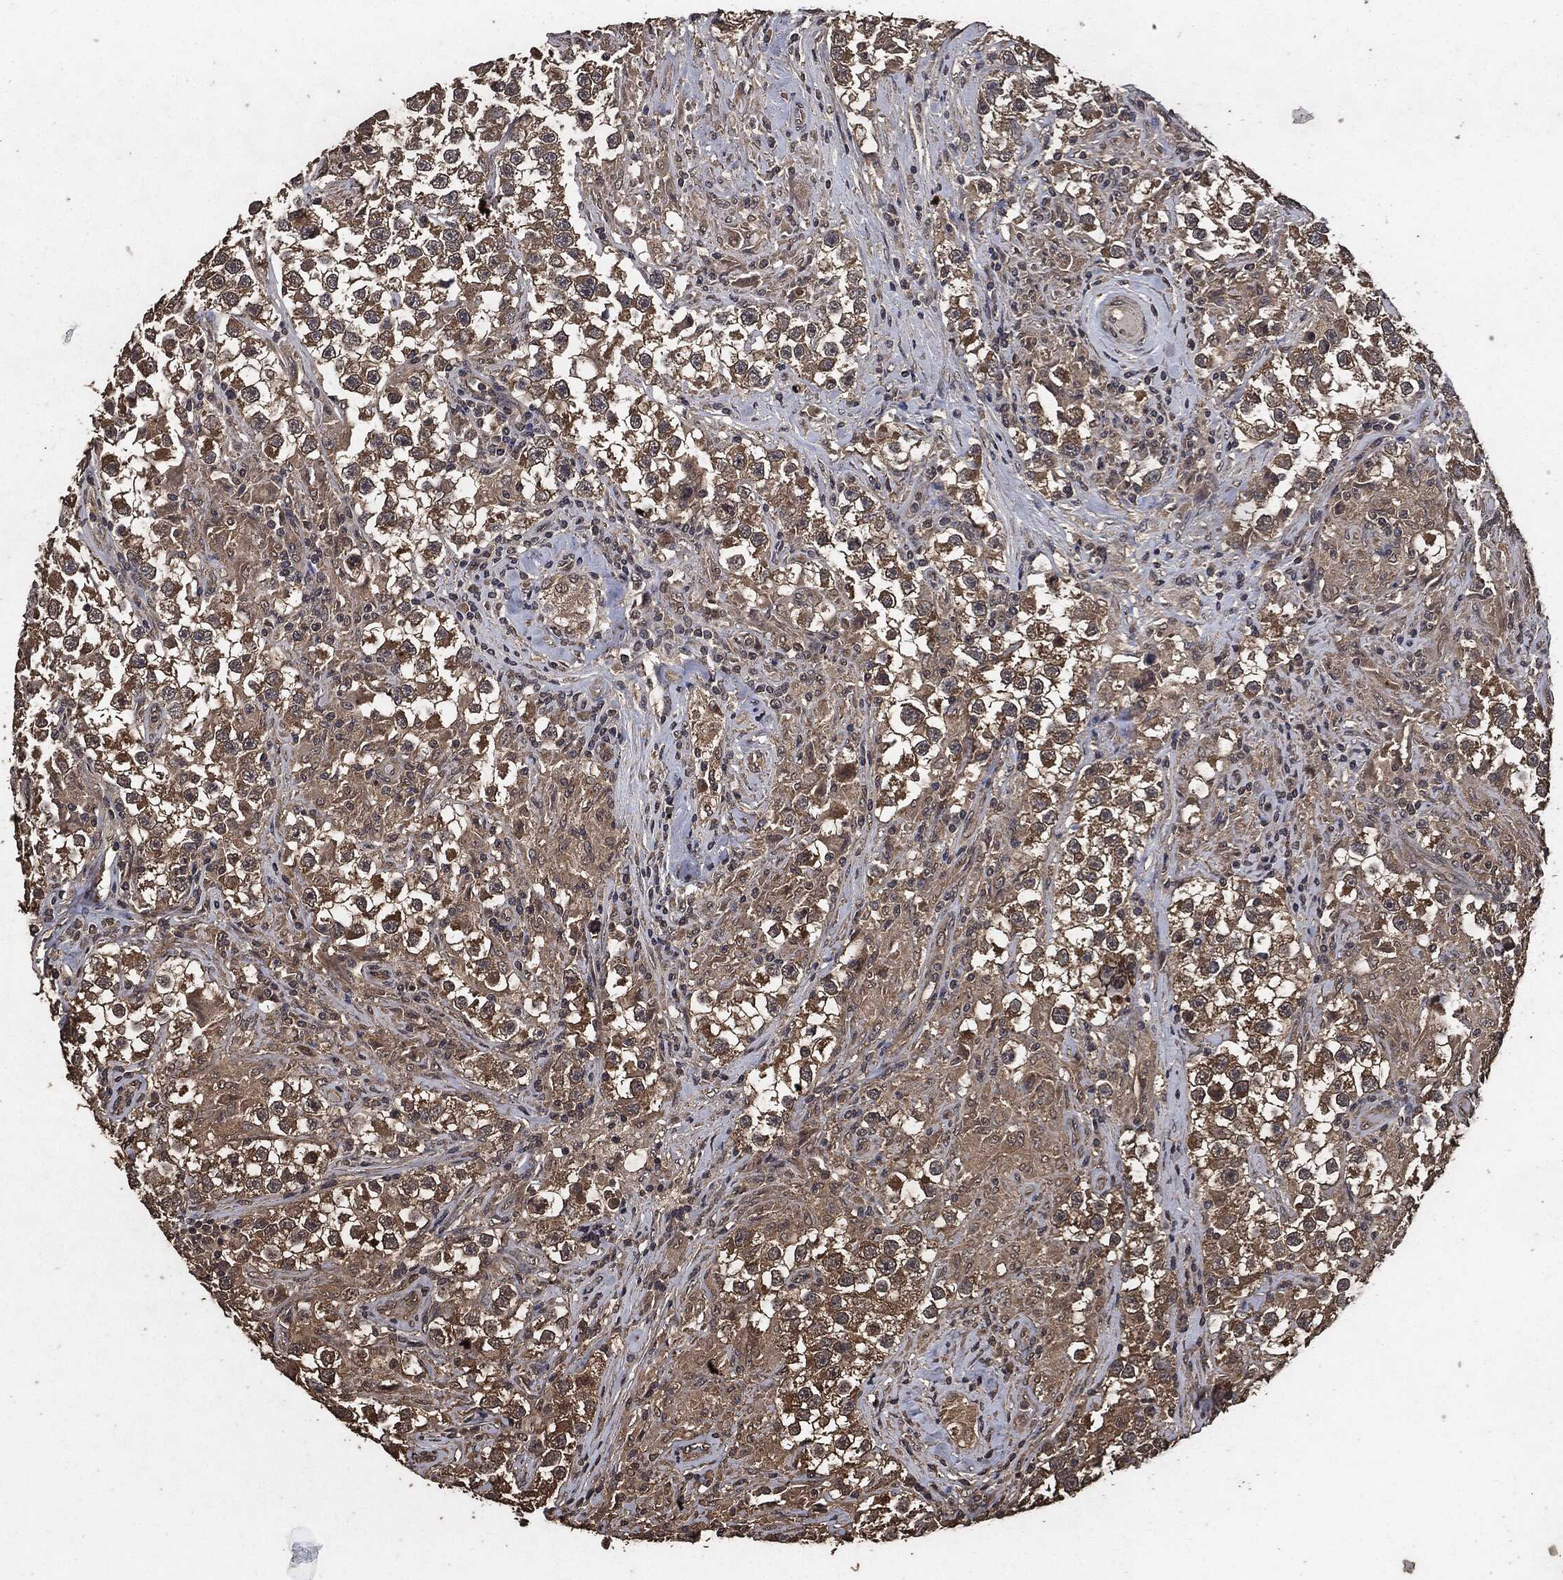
{"staining": {"intensity": "moderate", "quantity": "25%-75%", "location": "cytoplasmic/membranous"}, "tissue": "testis cancer", "cell_type": "Tumor cells", "image_type": "cancer", "snomed": [{"axis": "morphology", "description": "Seminoma, NOS"}, {"axis": "topography", "description": "Testis"}], "caption": "Protein staining of testis seminoma tissue displays moderate cytoplasmic/membranous staining in about 25%-75% of tumor cells. (DAB (3,3'-diaminobenzidine) IHC with brightfield microscopy, high magnification).", "gene": "AKT1S1", "patient": {"sex": "male", "age": 46}}